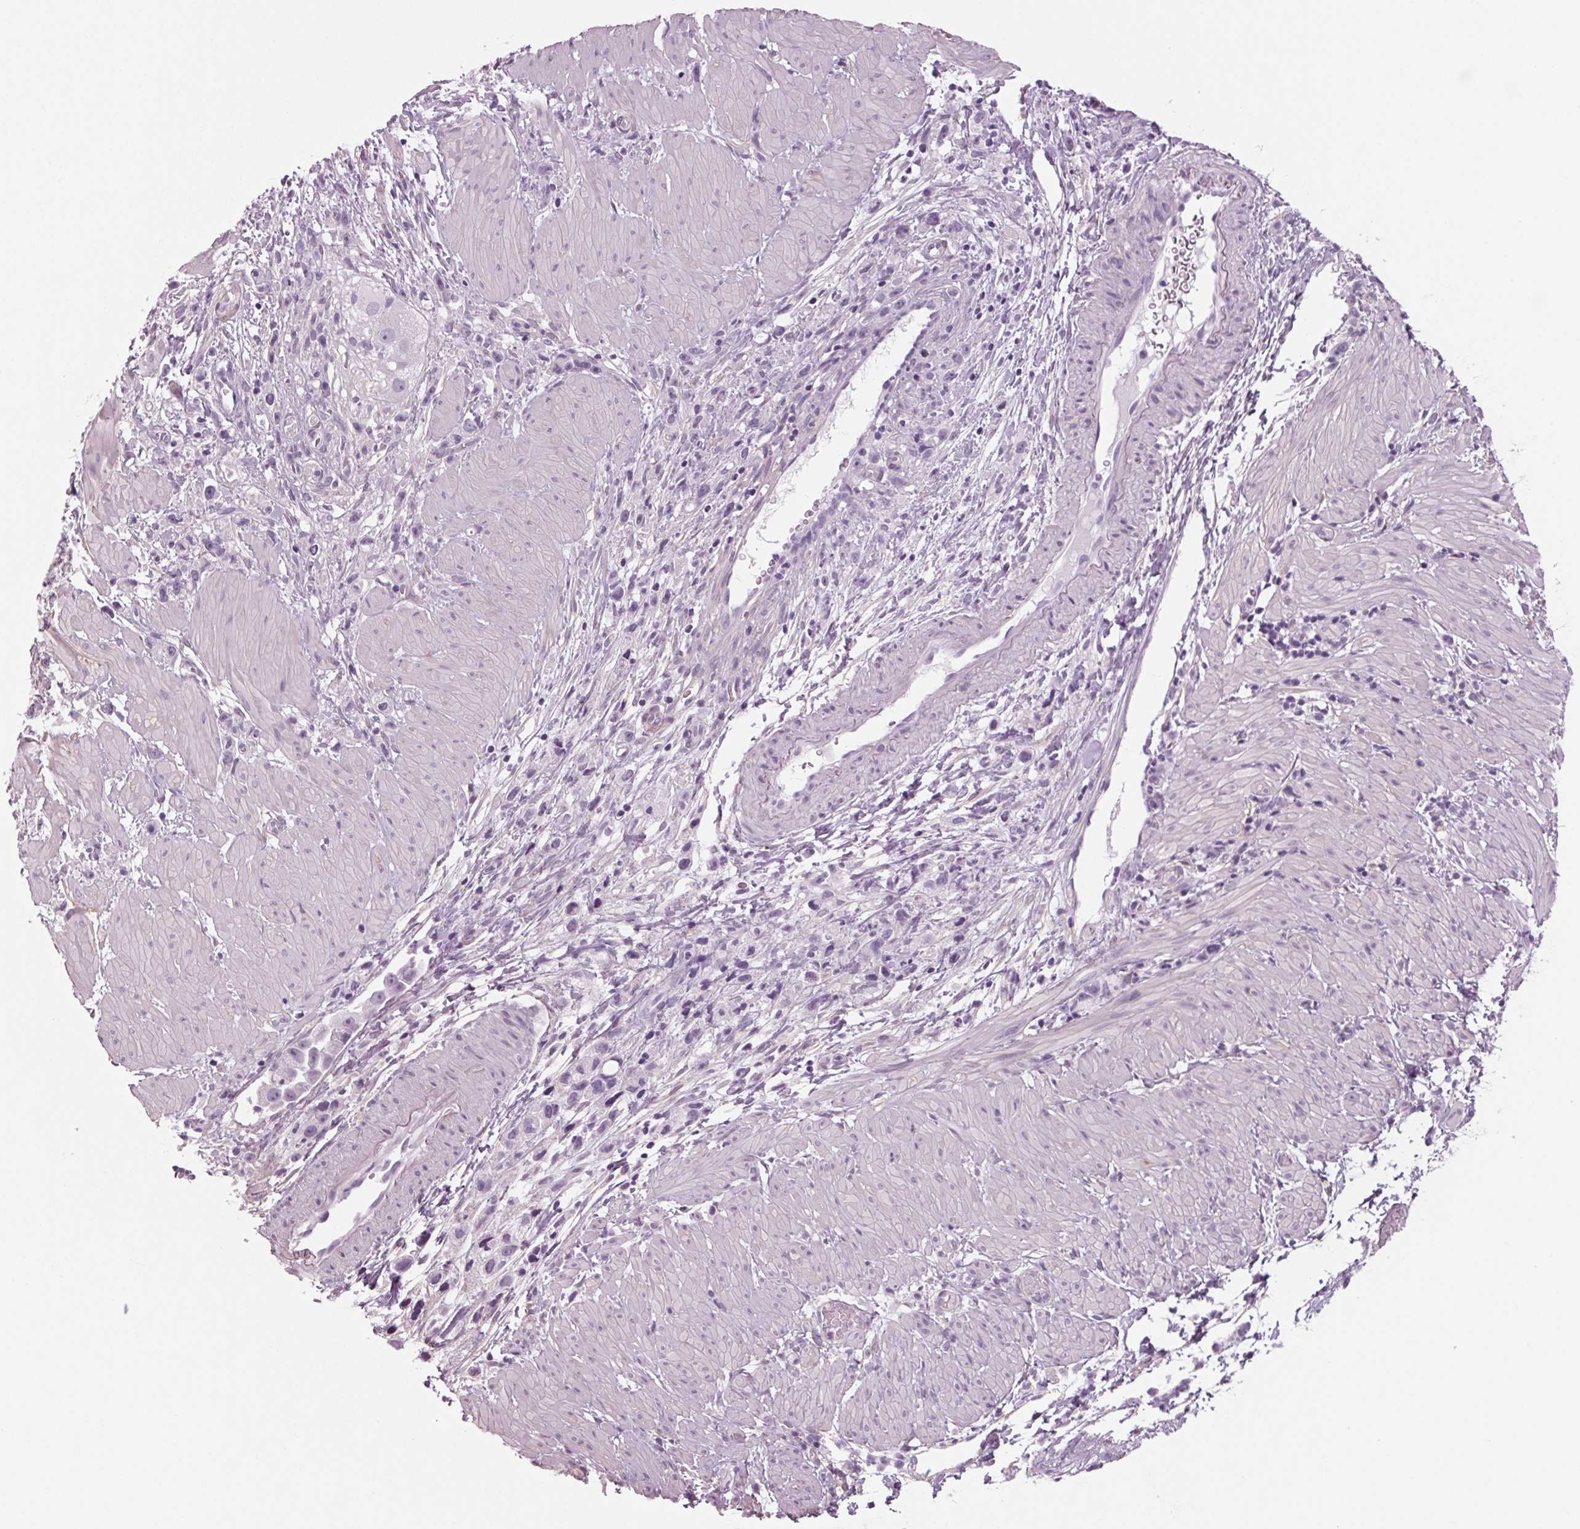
{"staining": {"intensity": "negative", "quantity": "none", "location": "none"}, "tissue": "stomach cancer", "cell_type": "Tumor cells", "image_type": "cancer", "snomed": [{"axis": "morphology", "description": "Adenocarcinoma, NOS"}, {"axis": "topography", "description": "Stomach"}], "caption": "Human stomach cancer stained for a protein using immunohistochemistry demonstrates no positivity in tumor cells.", "gene": "BHLHE22", "patient": {"sex": "female", "age": 59}}